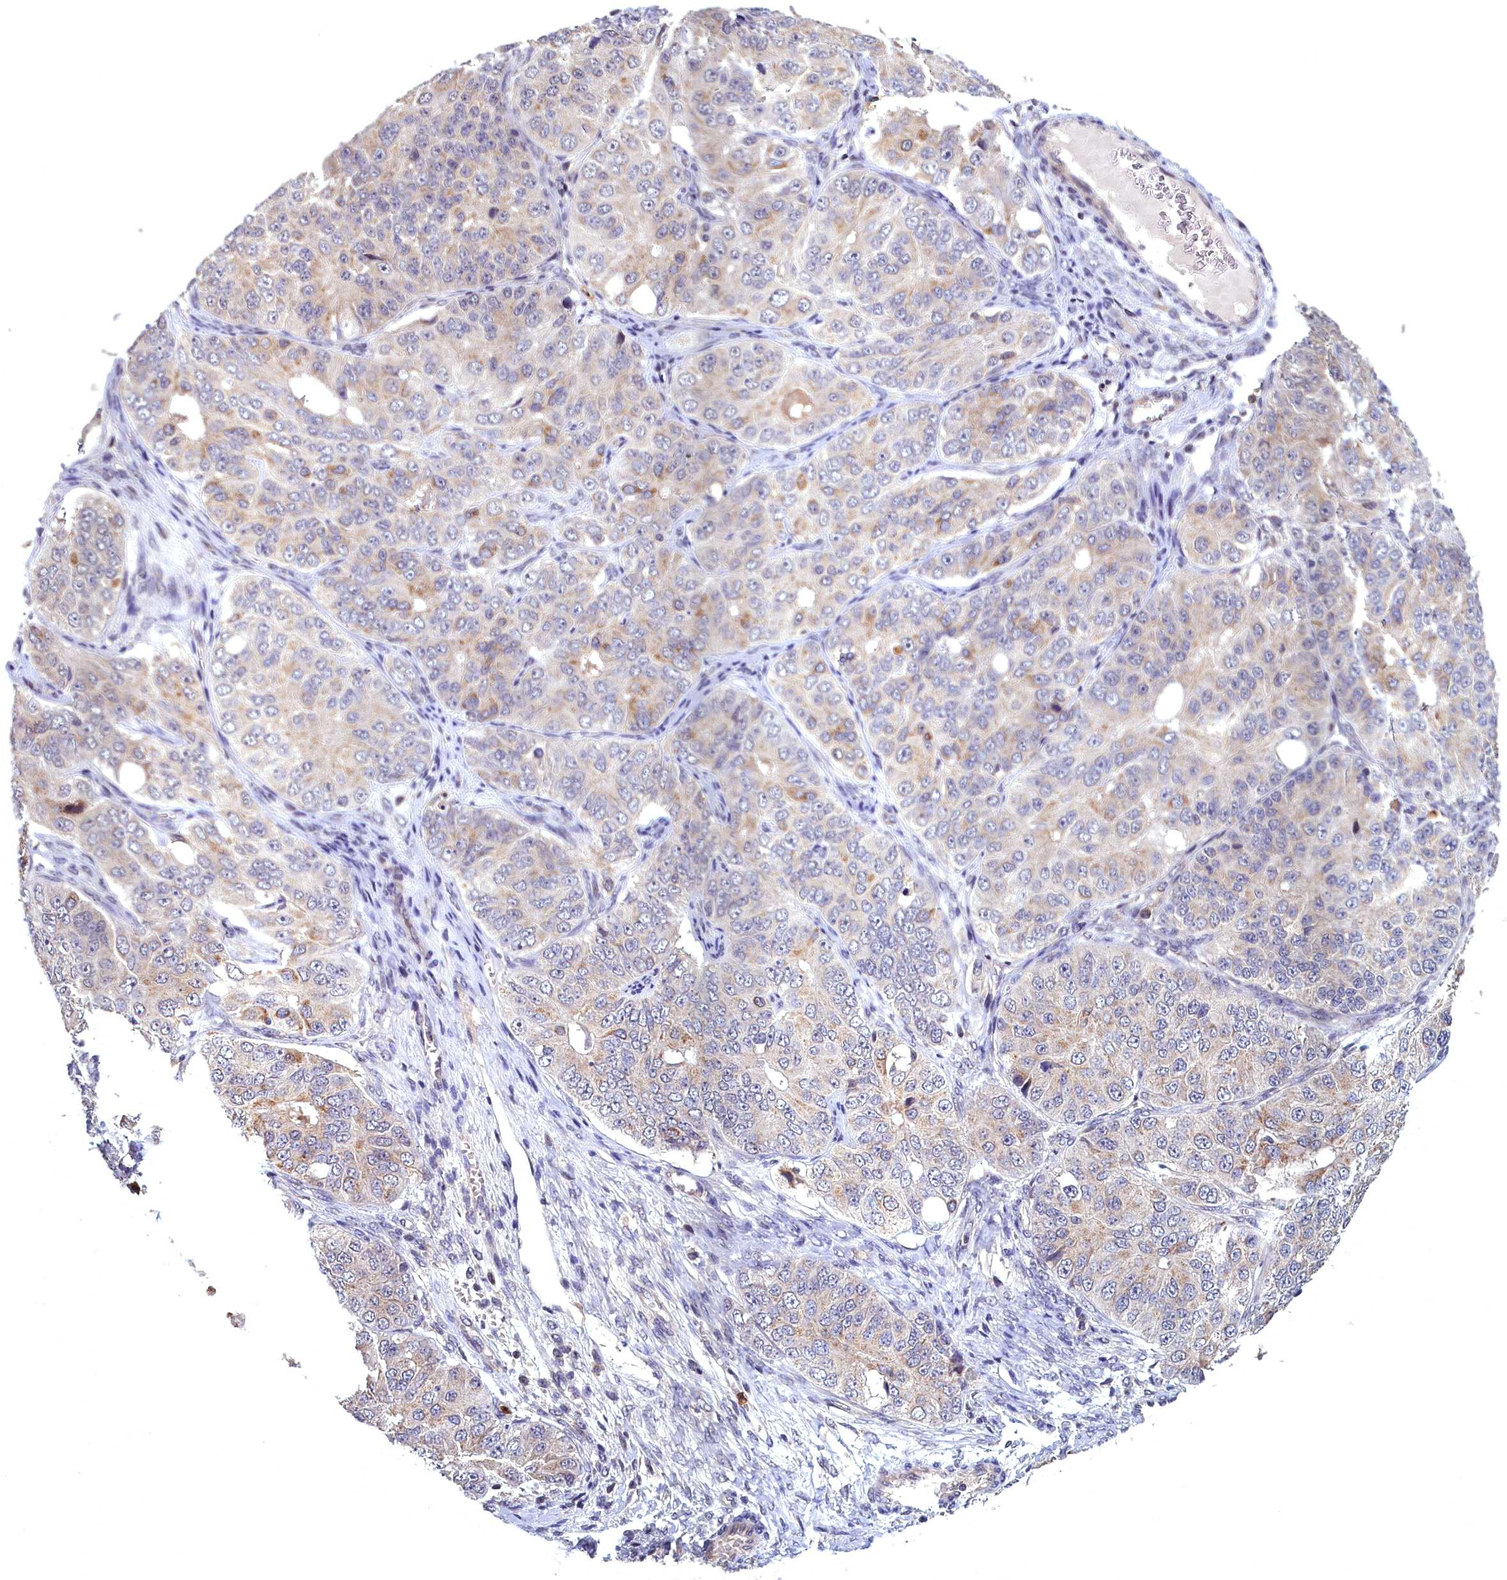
{"staining": {"intensity": "weak", "quantity": "25%-75%", "location": "cytoplasmic/membranous"}, "tissue": "ovarian cancer", "cell_type": "Tumor cells", "image_type": "cancer", "snomed": [{"axis": "morphology", "description": "Carcinoma, endometroid"}, {"axis": "topography", "description": "Ovary"}], "caption": "This is a photomicrograph of immunohistochemistry staining of ovarian endometroid carcinoma, which shows weak positivity in the cytoplasmic/membranous of tumor cells.", "gene": "EPB41L4B", "patient": {"sex": "female", "age": 51}}